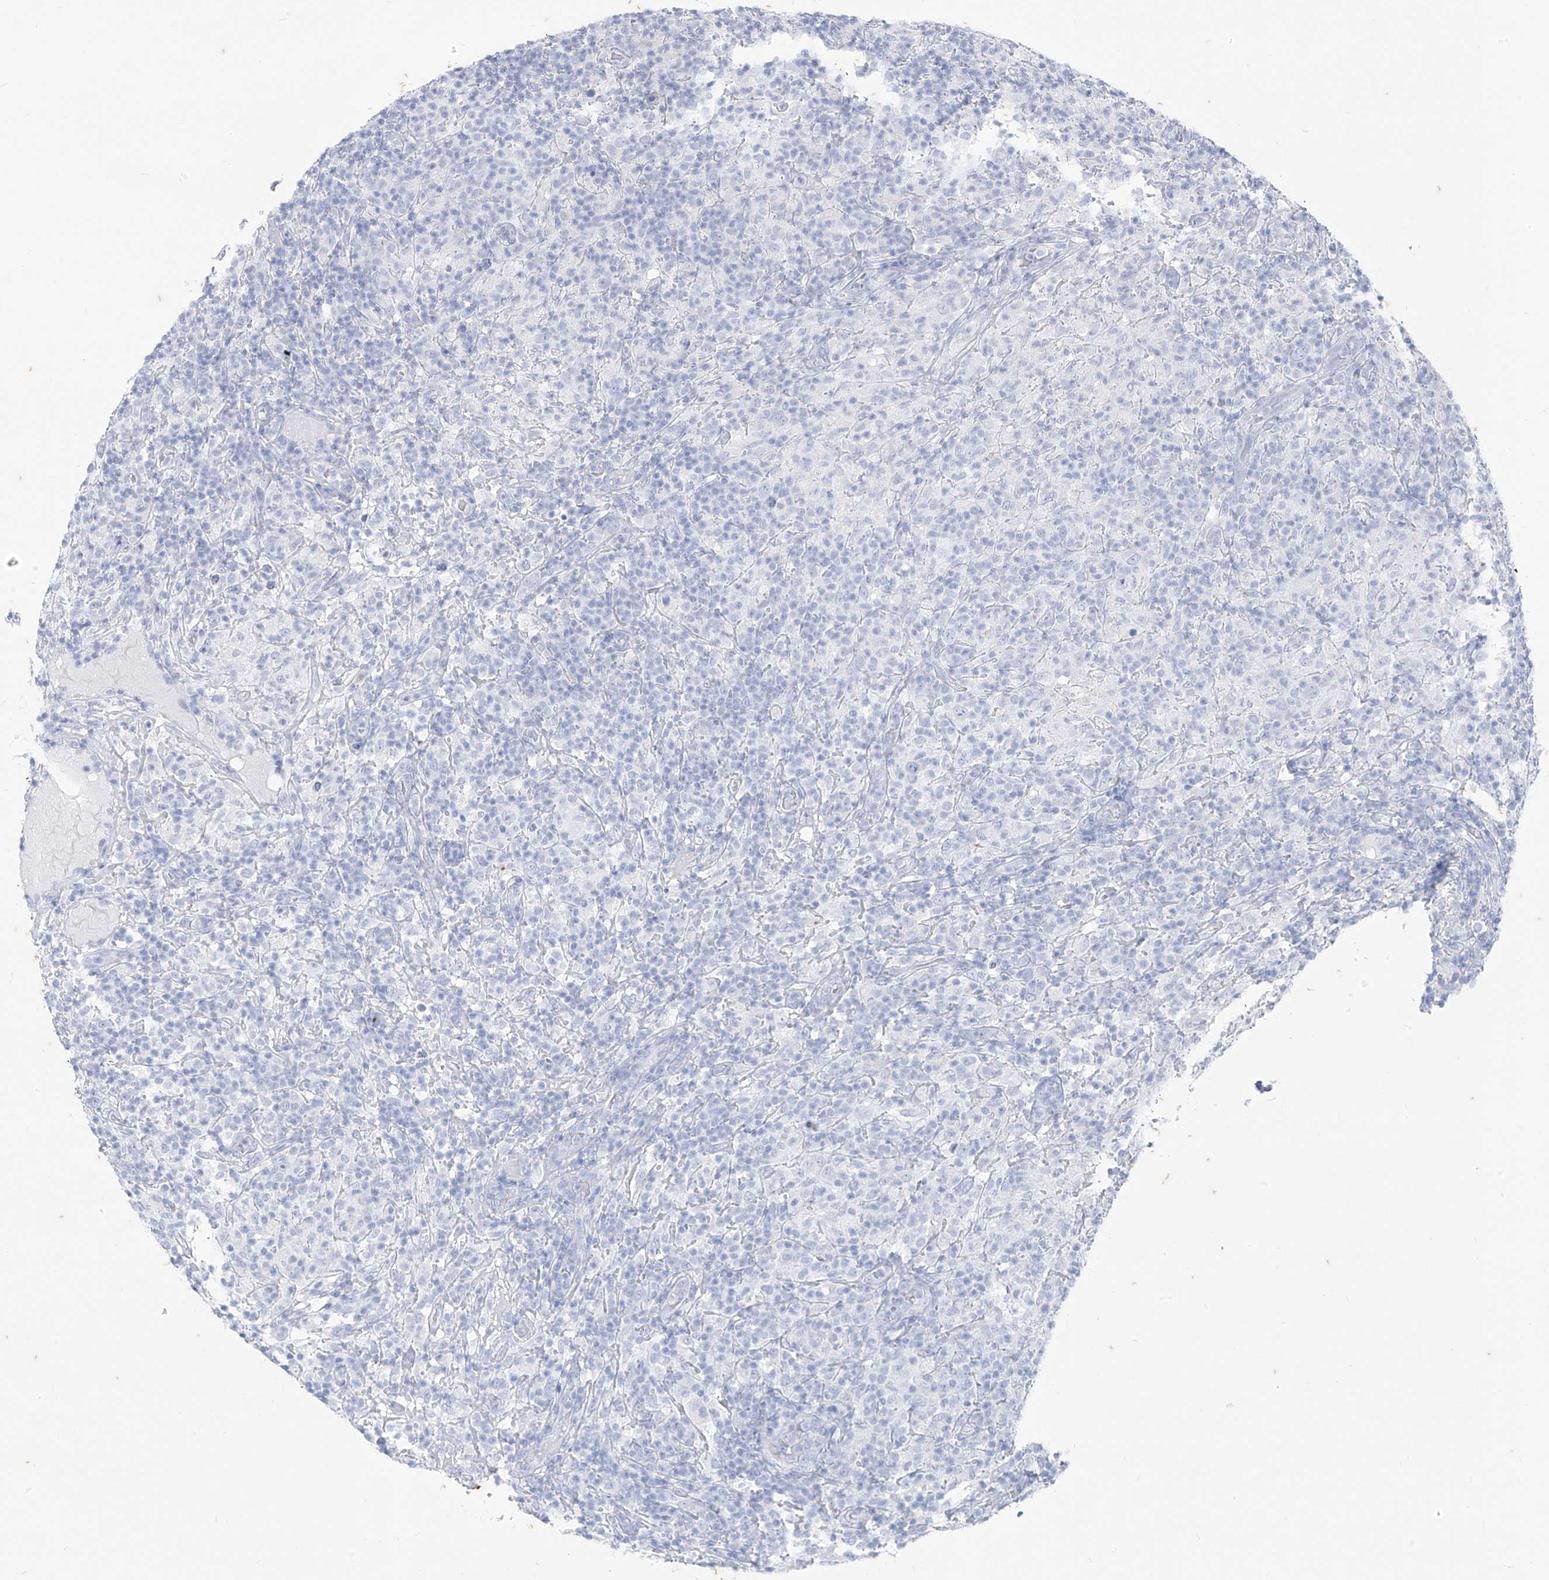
{"staining": {"intensity": "negative", "quantity": "none", "location": "none"}, "tissue": "lymphoma", "cell_type": "Tumor cells", "image_type": "cancer", "snomed": [{"axis": "morphology", "description": "Hodgkin's disease, NOS"}, {"axis": "topography", "description": "Lymph node"}], "caption": "Lymphoma stained for a protein using immunohistochemistry (IHC) displays no positivity tumor cells.", "gene": "CX3CR1", "patient": {"sex": "male", "age": 70}}